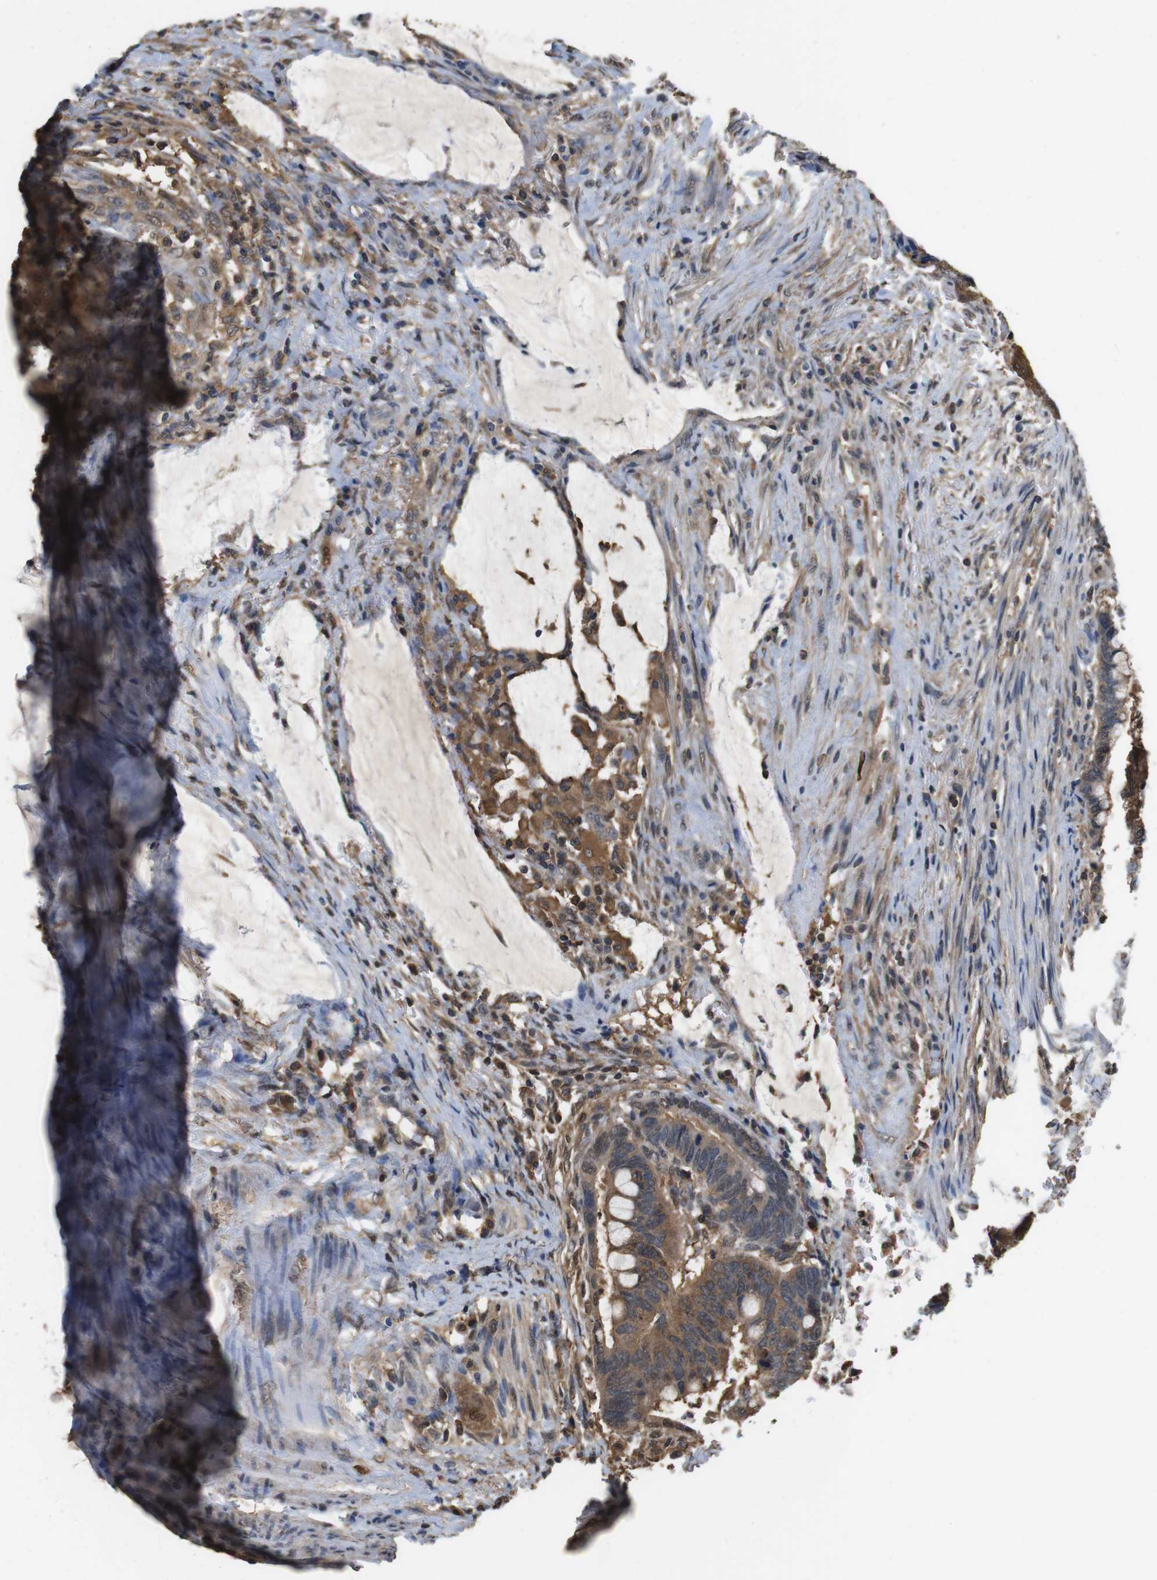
{"staining": {"intensity": "strong", "quantity": ">75%", "location": "cytoplasmic/membranous"}, "tissue": "colorectal cancer", "cell_type": "Tumor cells", "image_type": "cancer", "snomed": [{"axis": "morphology", "description": "Normal tissue, NOS"}, {"axis": "morphology", "description": "Adenocarcinoma, NOS"}, {"axis": "topography", "description": "Rectum"}, {"axis": "topography", "description": "Peripheral nerve tissue"}], "caption": "Strong cytoplasmic/membranous staining for a protein is identified in approximately >75% of tumor cells of colorectal cancer (adenocarcinoma) using IHC.", "gene": "LDHA", "patient": {"sex": "male", "age": 92}}